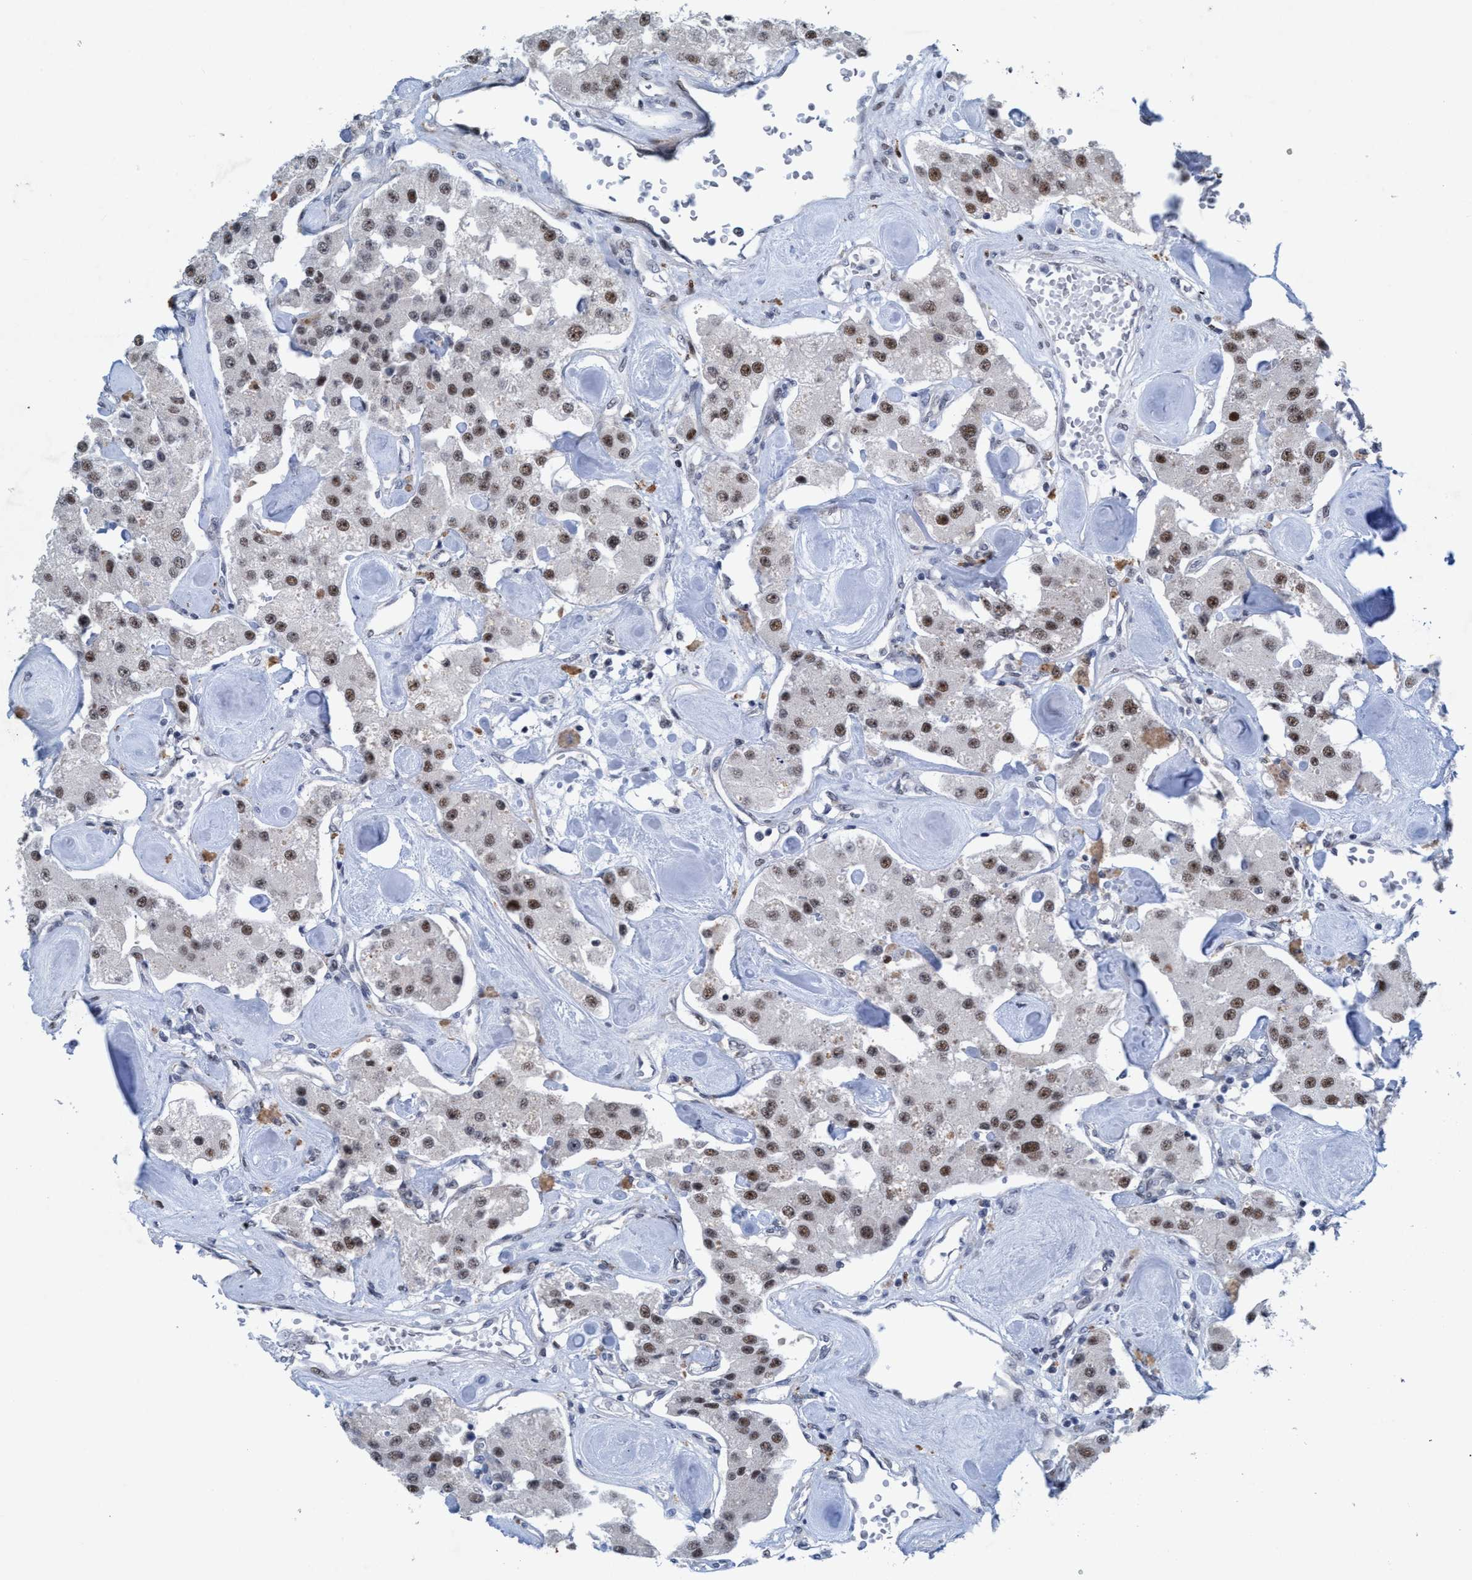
{"staining": {"intensity": "moderate", "quantity": ">75%", "location": "nuclear"}, "tissue": "carcinoid", "cell_type": "Tumor cells", "image_type": "cancer", "snomed": [{"axis": "morphology", "description": "Carcinoid, malignant, NOS"}, {"axis": "topography", "description": "Pancreas"}], "caption": "Protein expression analysis of human malignant carcinoid reveals moderate nuclear expression in about >75% of tumor cells.", "gene": "CWC27", "patient": {"sex": "male", "age": 41}}